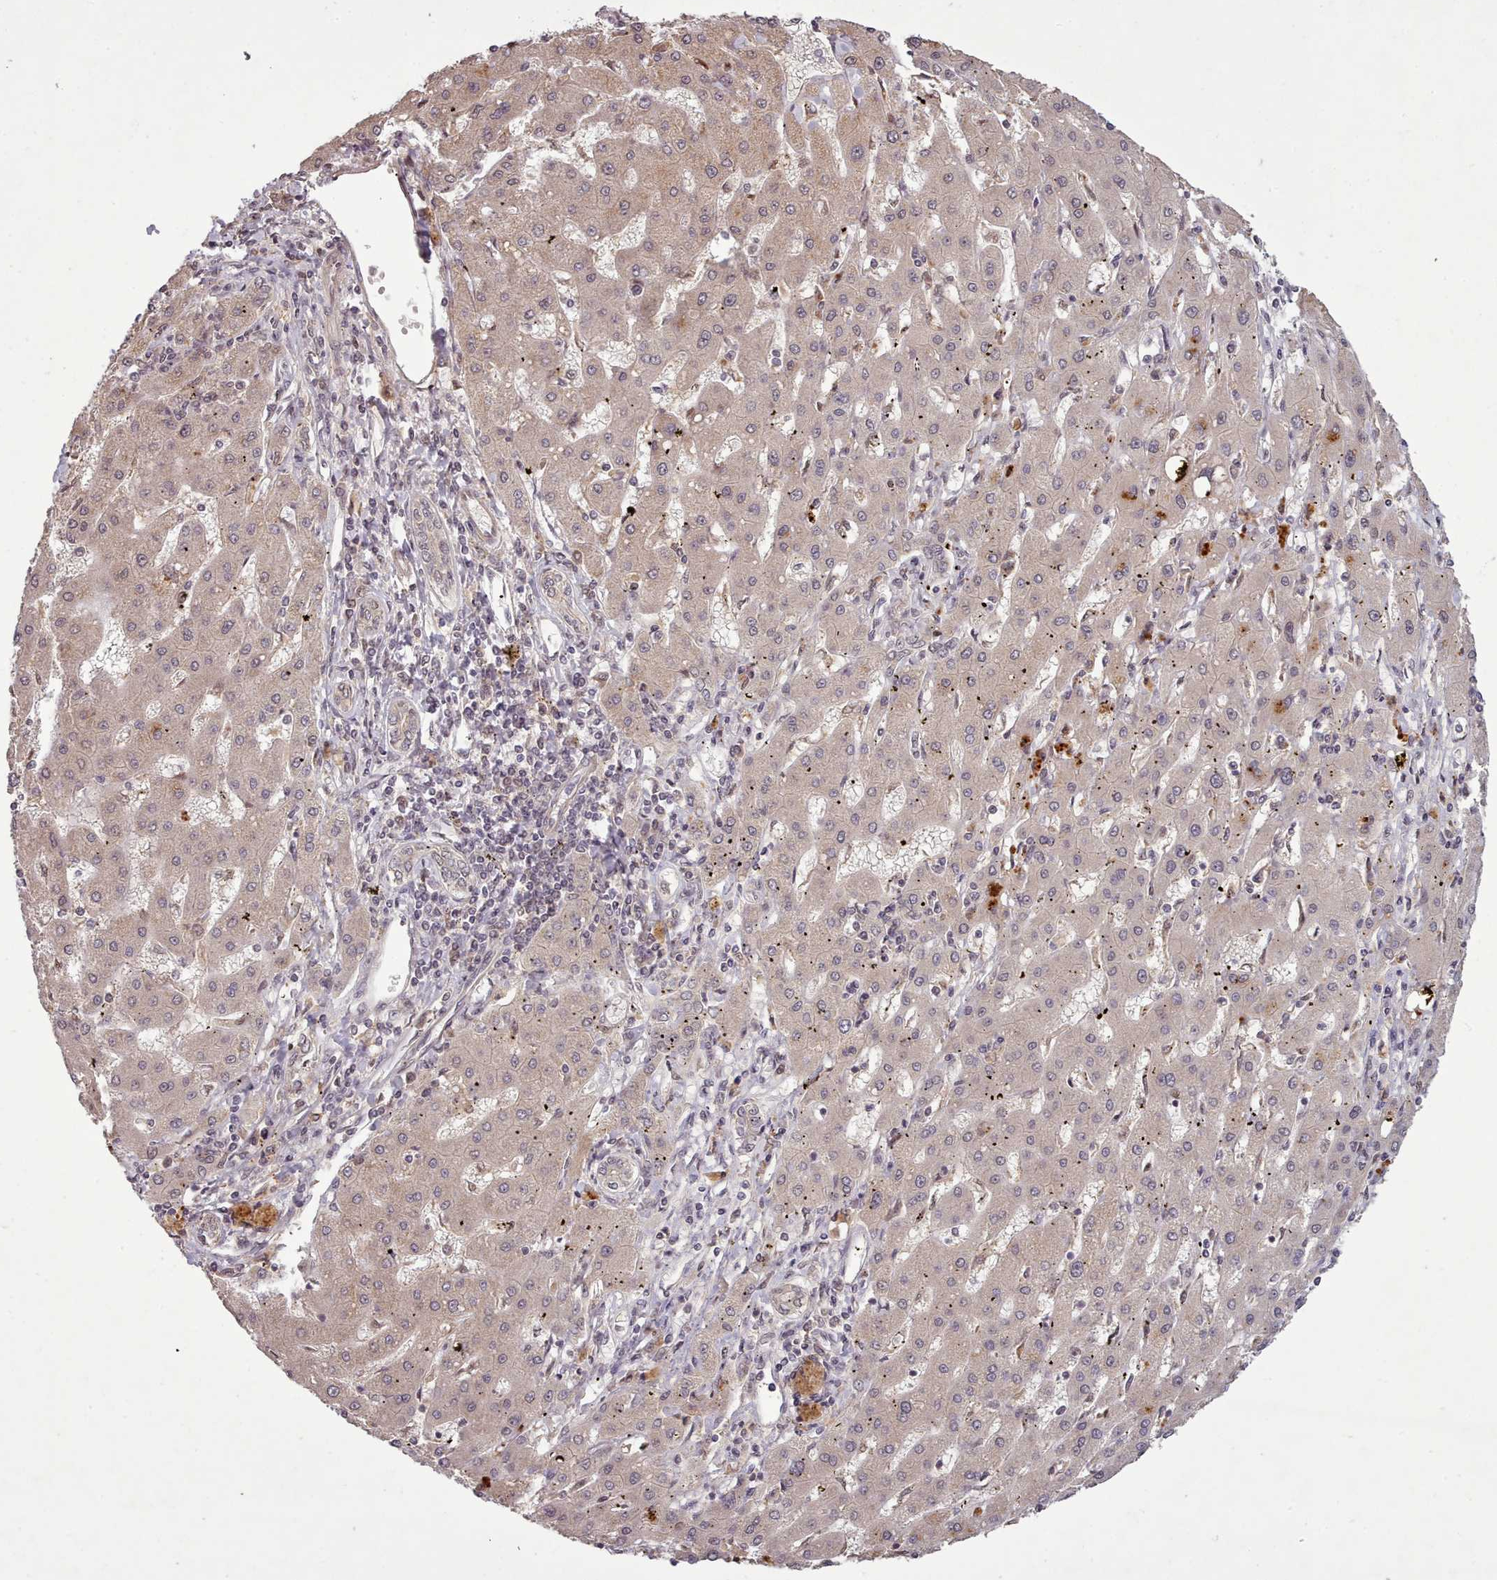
{"staining": {"intensity": "weak", "quantity": "25%-75%", "location": "cytoplasmic/membranous,nuclear"}, "tissue": "liver cancer", "cell_type": "Tumor cells", "image_type": "cancer", "snomed": [{"axis": "morphology", "description": "Carcinoma, Hepatocellular, NOS"}, {"axis": "topography", "description": "Liver"}], "caption": "This histopathology image exhibits immunohistochemistry (IHC) staining of liver cancer (hepatocellular carcinoma), with low weak cytoplasmic/membranous and nuclear expression in approximately 25%-75% of tumor cells.", "gene": "CDC6", "patient": {"sex": "male", "age": 72}}